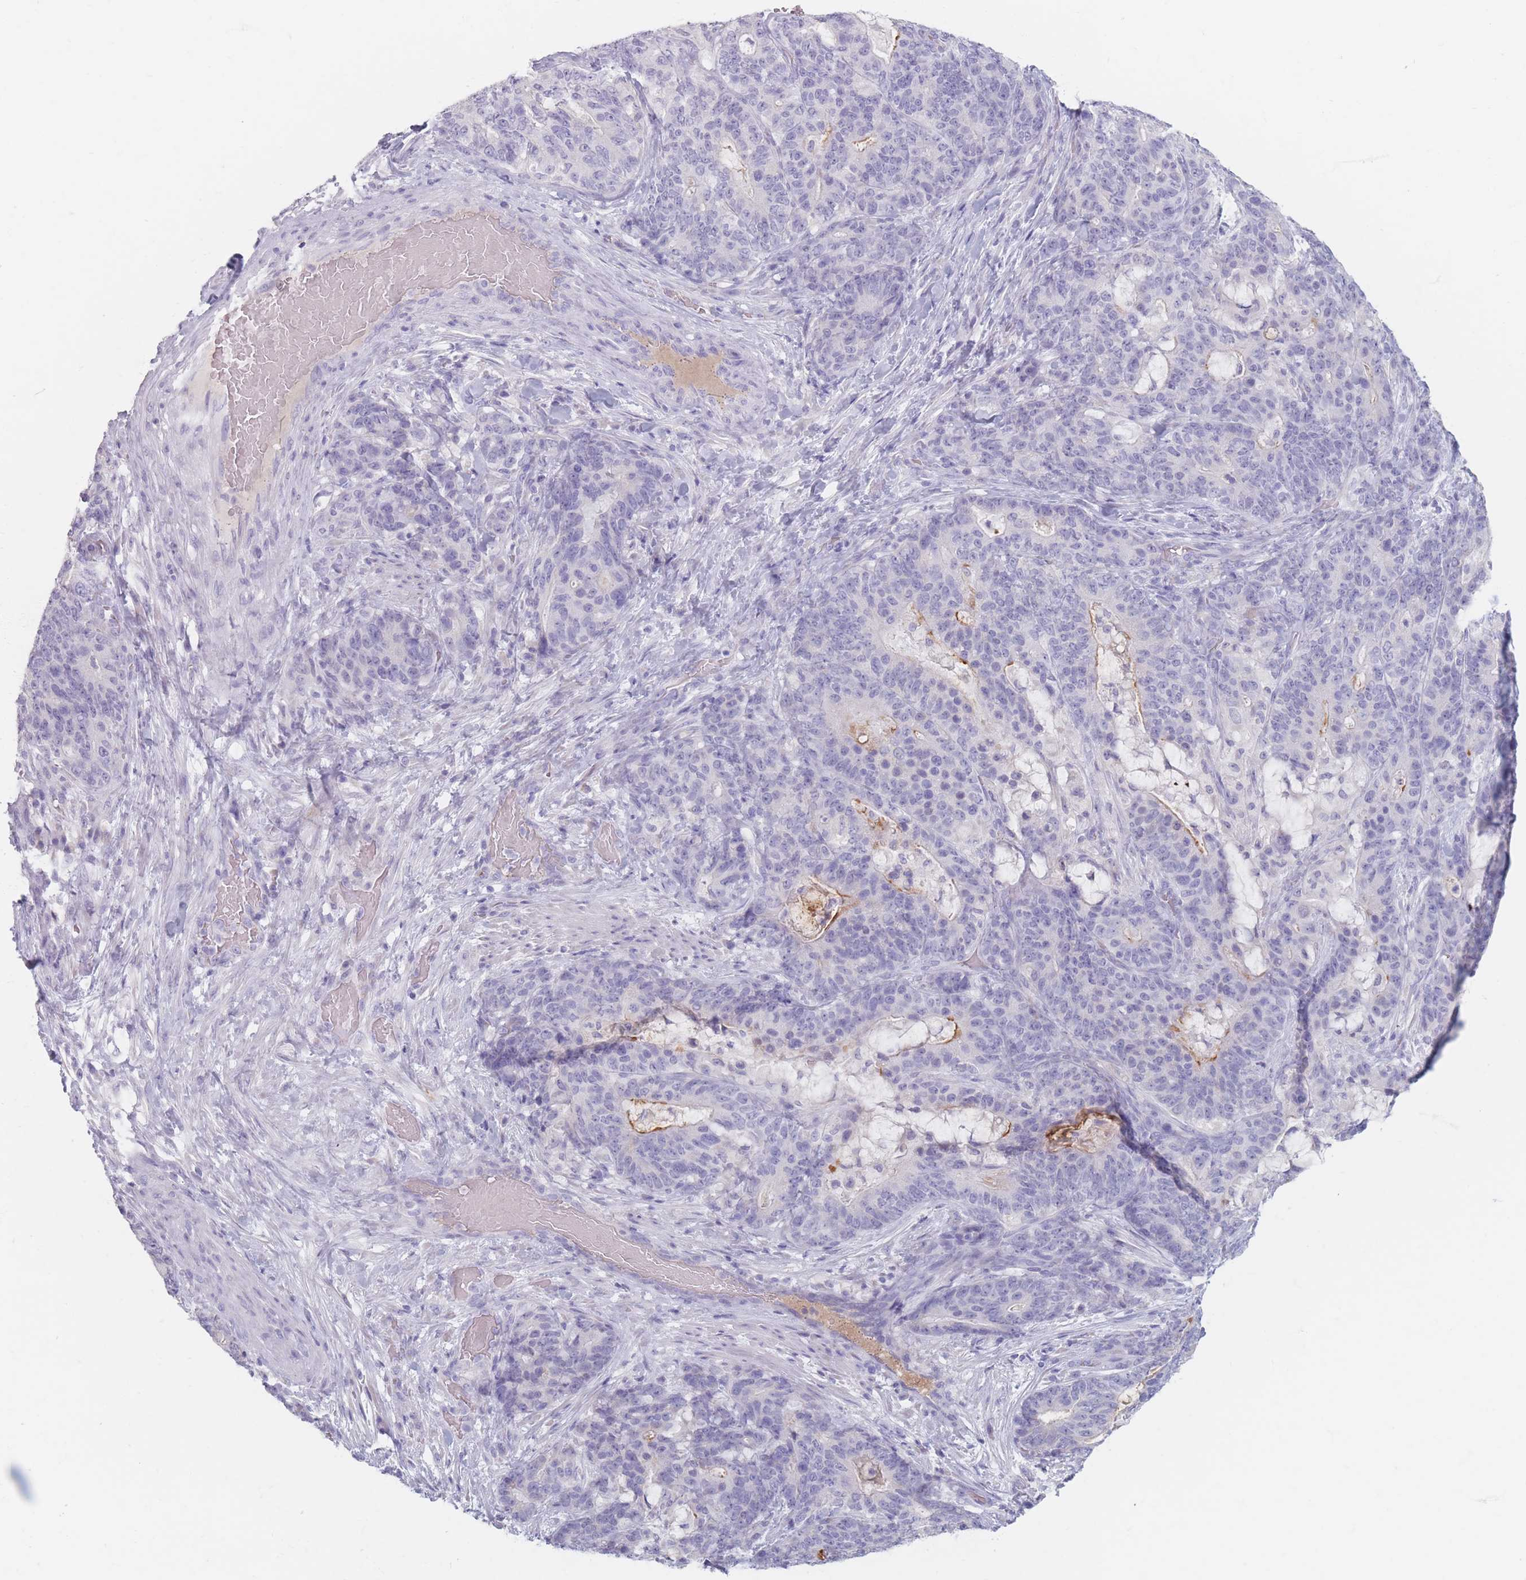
{"staining": {"intensity": "negative", "quantity": "none", "location": "none"}, "tissue": "stomach cancer", "cell_type": "Tumor cells", "image_type": "cancer", "snomed": [{"axis": "morphology", "description": "Normal tissue, NOS"}, {"axis": "morphology", "description": "Adenocarcinoma, NOS"}, {"axis": "topography", "description": "Stomach"}], "caption": "This is an IHC photomicrograph of adenocarcinoma (stomach). There is no positivity in tumor cells.", "gene": "PIGM", "patient": {"sex": "female", "age": 64}}